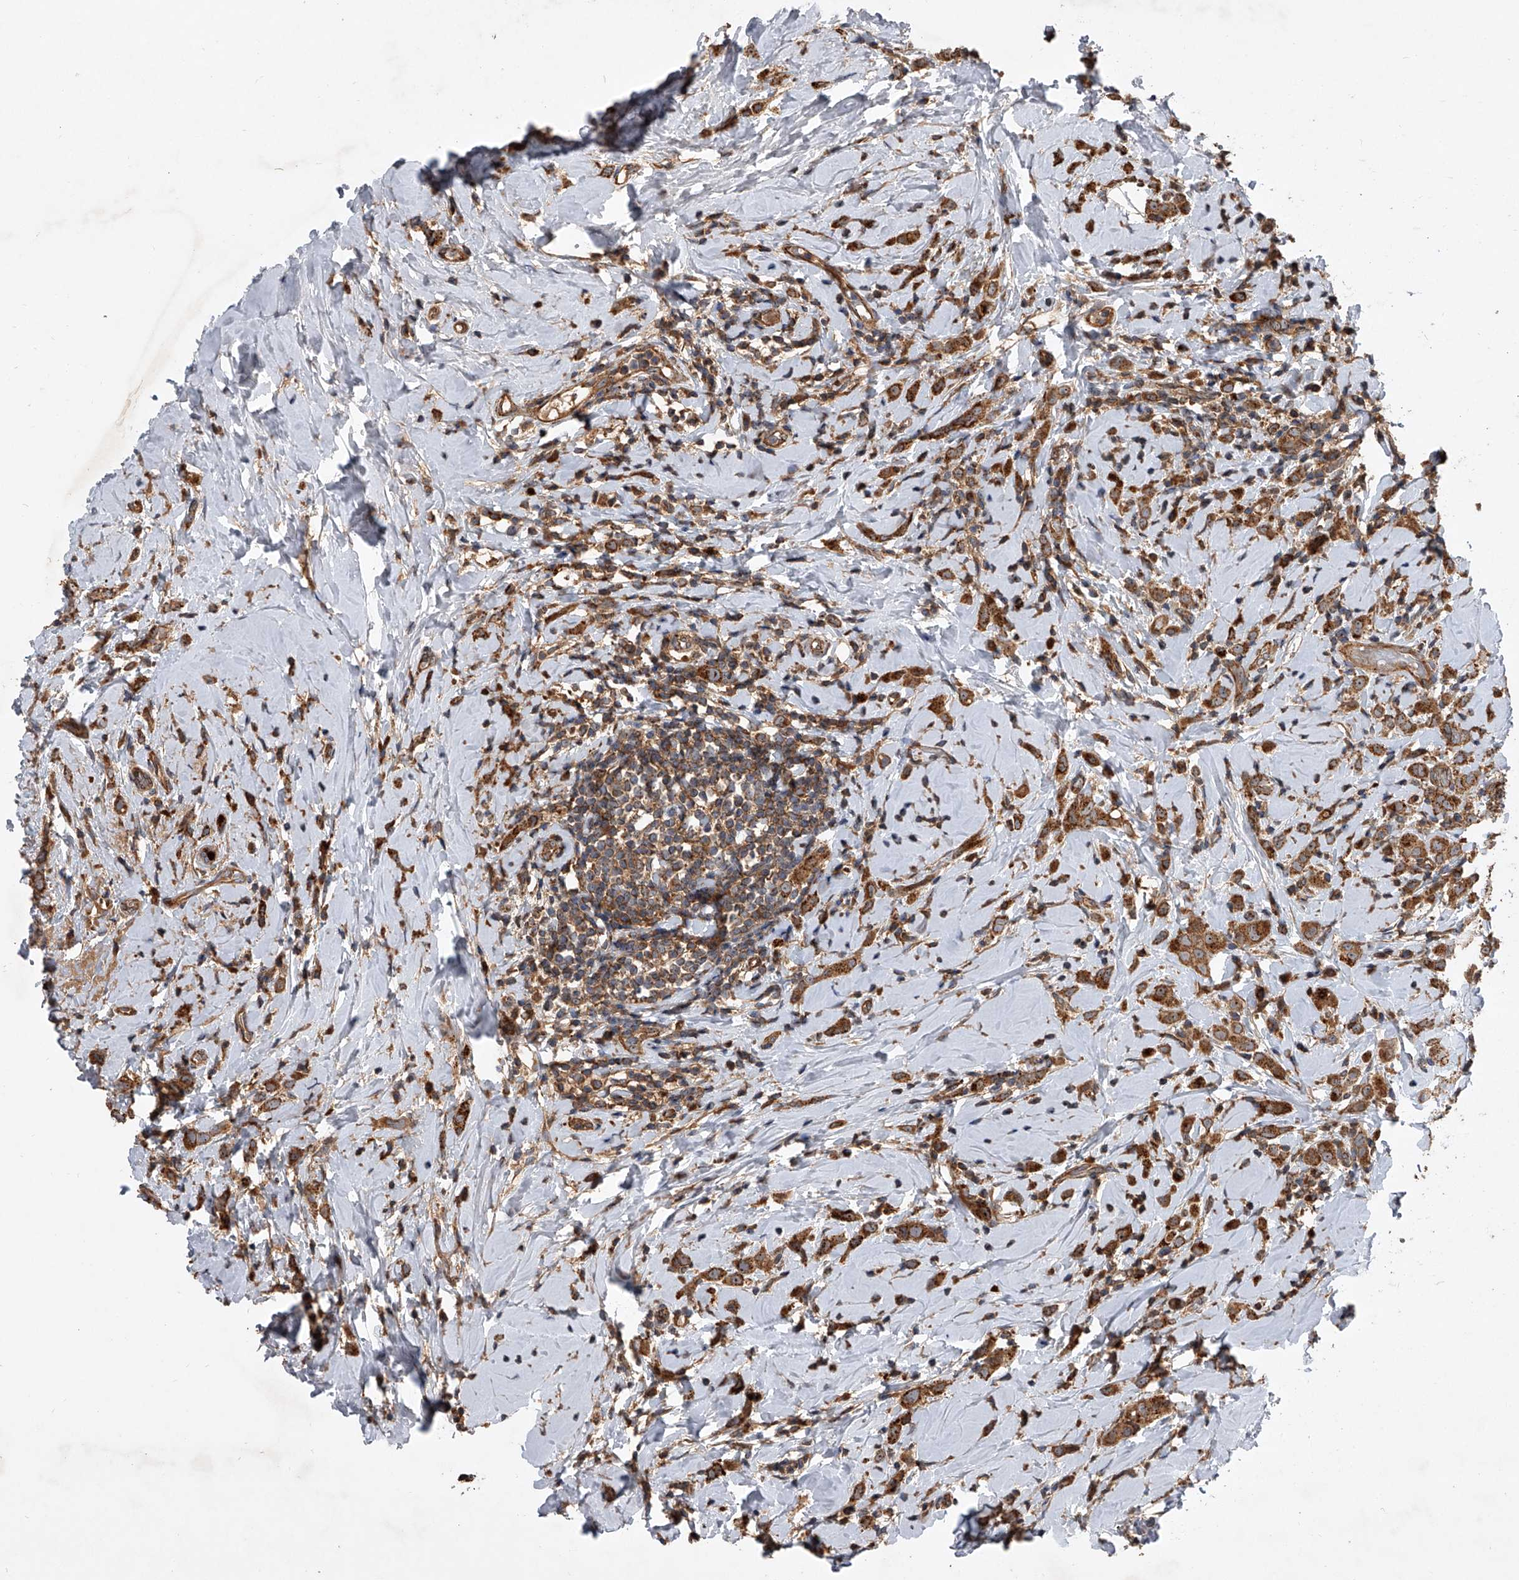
{"staining": {"intensity": "moderate", "quantity": ">75%", "location": "cytoplasmic/membranous"}, "tissue": "breast cancer", "cell_type": "Tumor cells", "image_type": "cancer", "snomed": [{"axis": "morphology", "description": "Lobular carcinoma"}, {"axis": "topography", "description": "Breast"}], "caption": "Immunohistochemistry image of human breast cancer stained for a protein (brown), which reveals medium levels of moderate cytoplasmic/membranous staining in approximately >75% of tumor cells.", "gene": "USP47", "patient": {"sex": "female", "age": 47}}